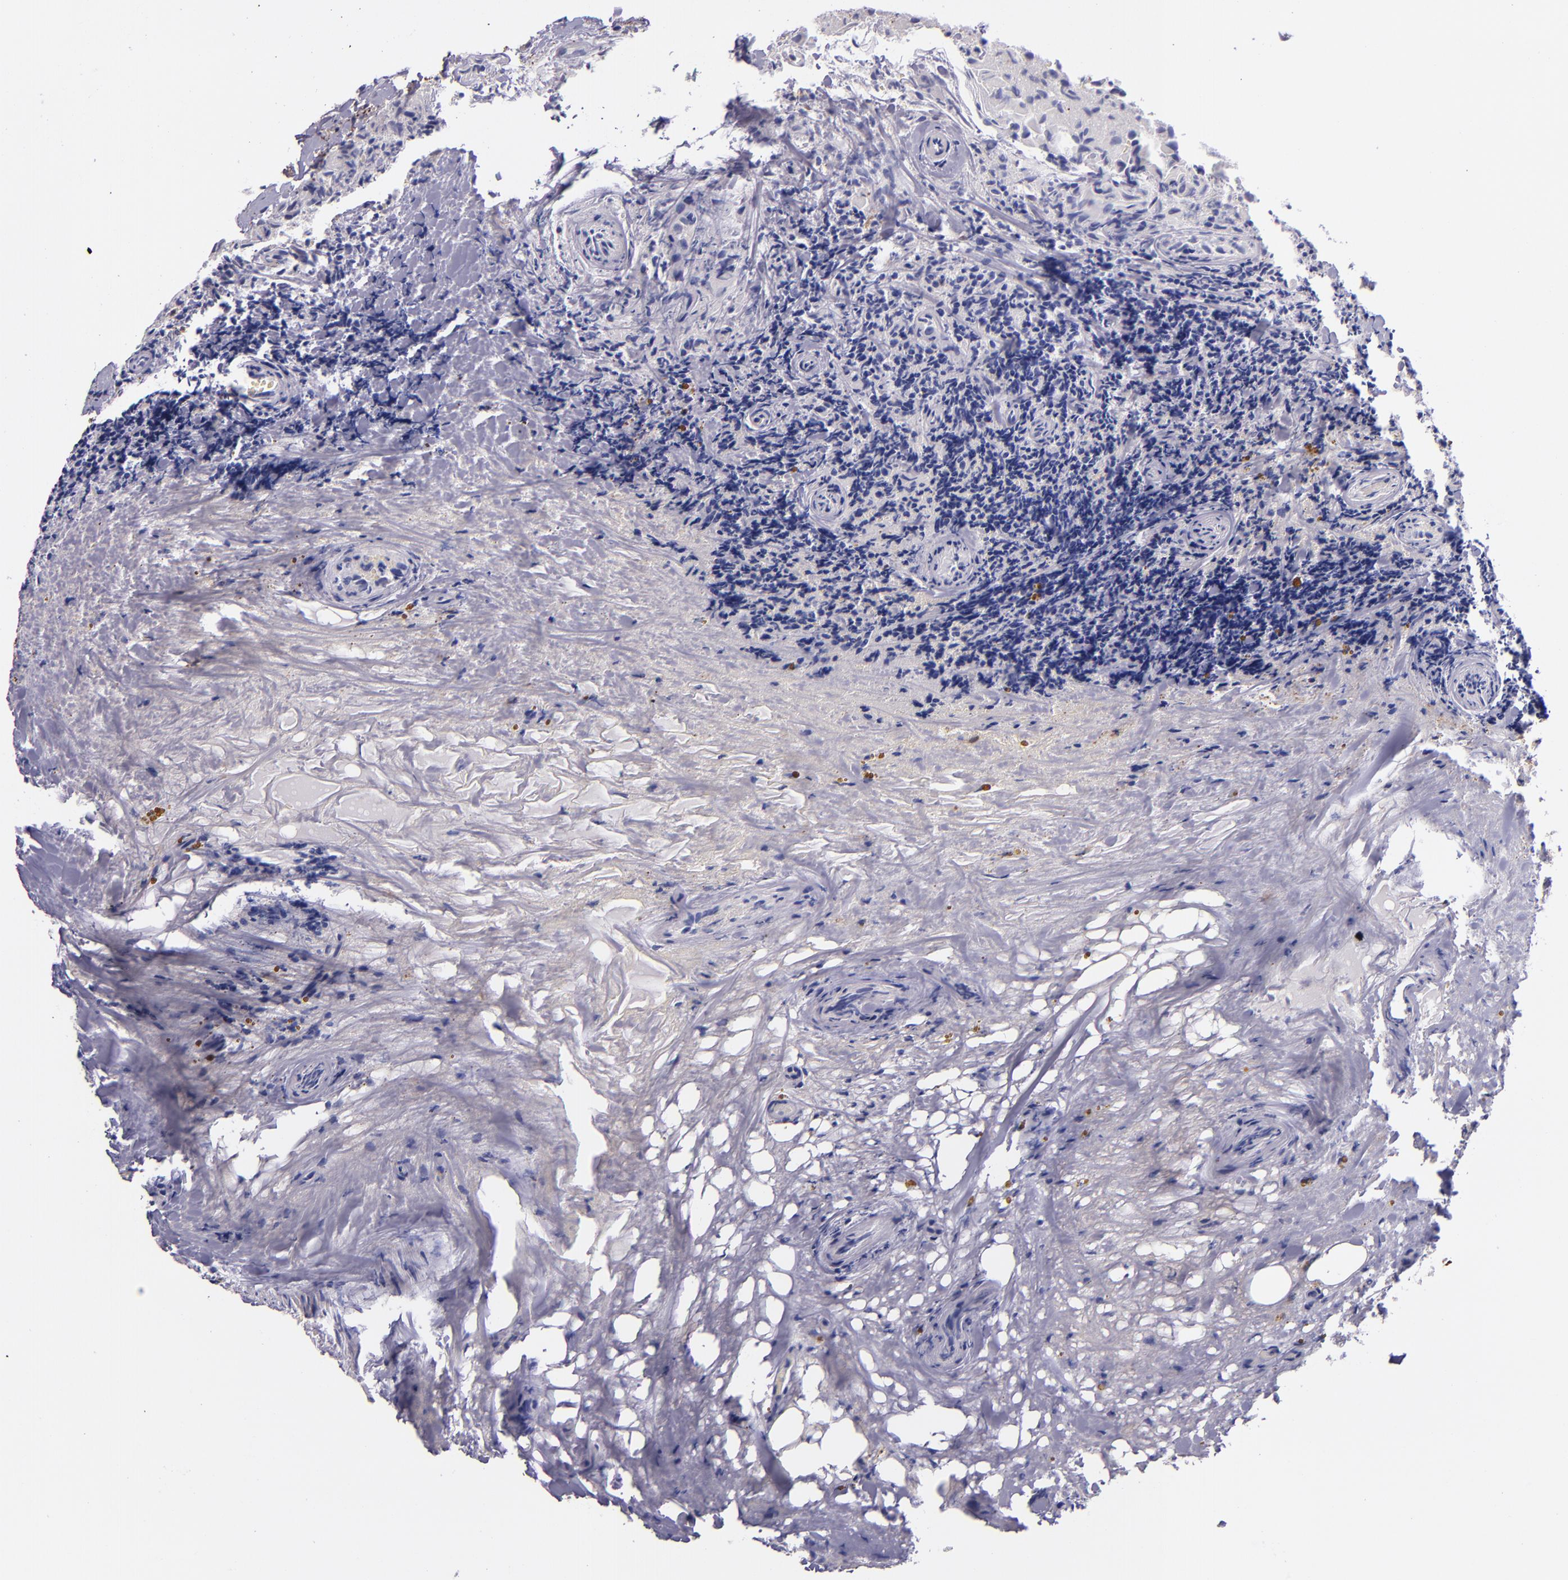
{"staining": {"intensity": "negative", "quantity": "none", "location": "none"}, "tissue": "thyroid cancer", "cell_type": "Tumor cells", "image_type": "cancer", "snomed": [{"axis": "morphology", "description": "Papillary adenocarcinoma, NOS"}, {"axis": "topography", "description": "Thyroid gland"}], "caption": "This is an immunohistochemistry image of human thyroid cancer (papillary adenocarcinoma). There is no expression in tumor cells.", "gene": "F13A1", "patient": {"sex": "female", "age": 71}}